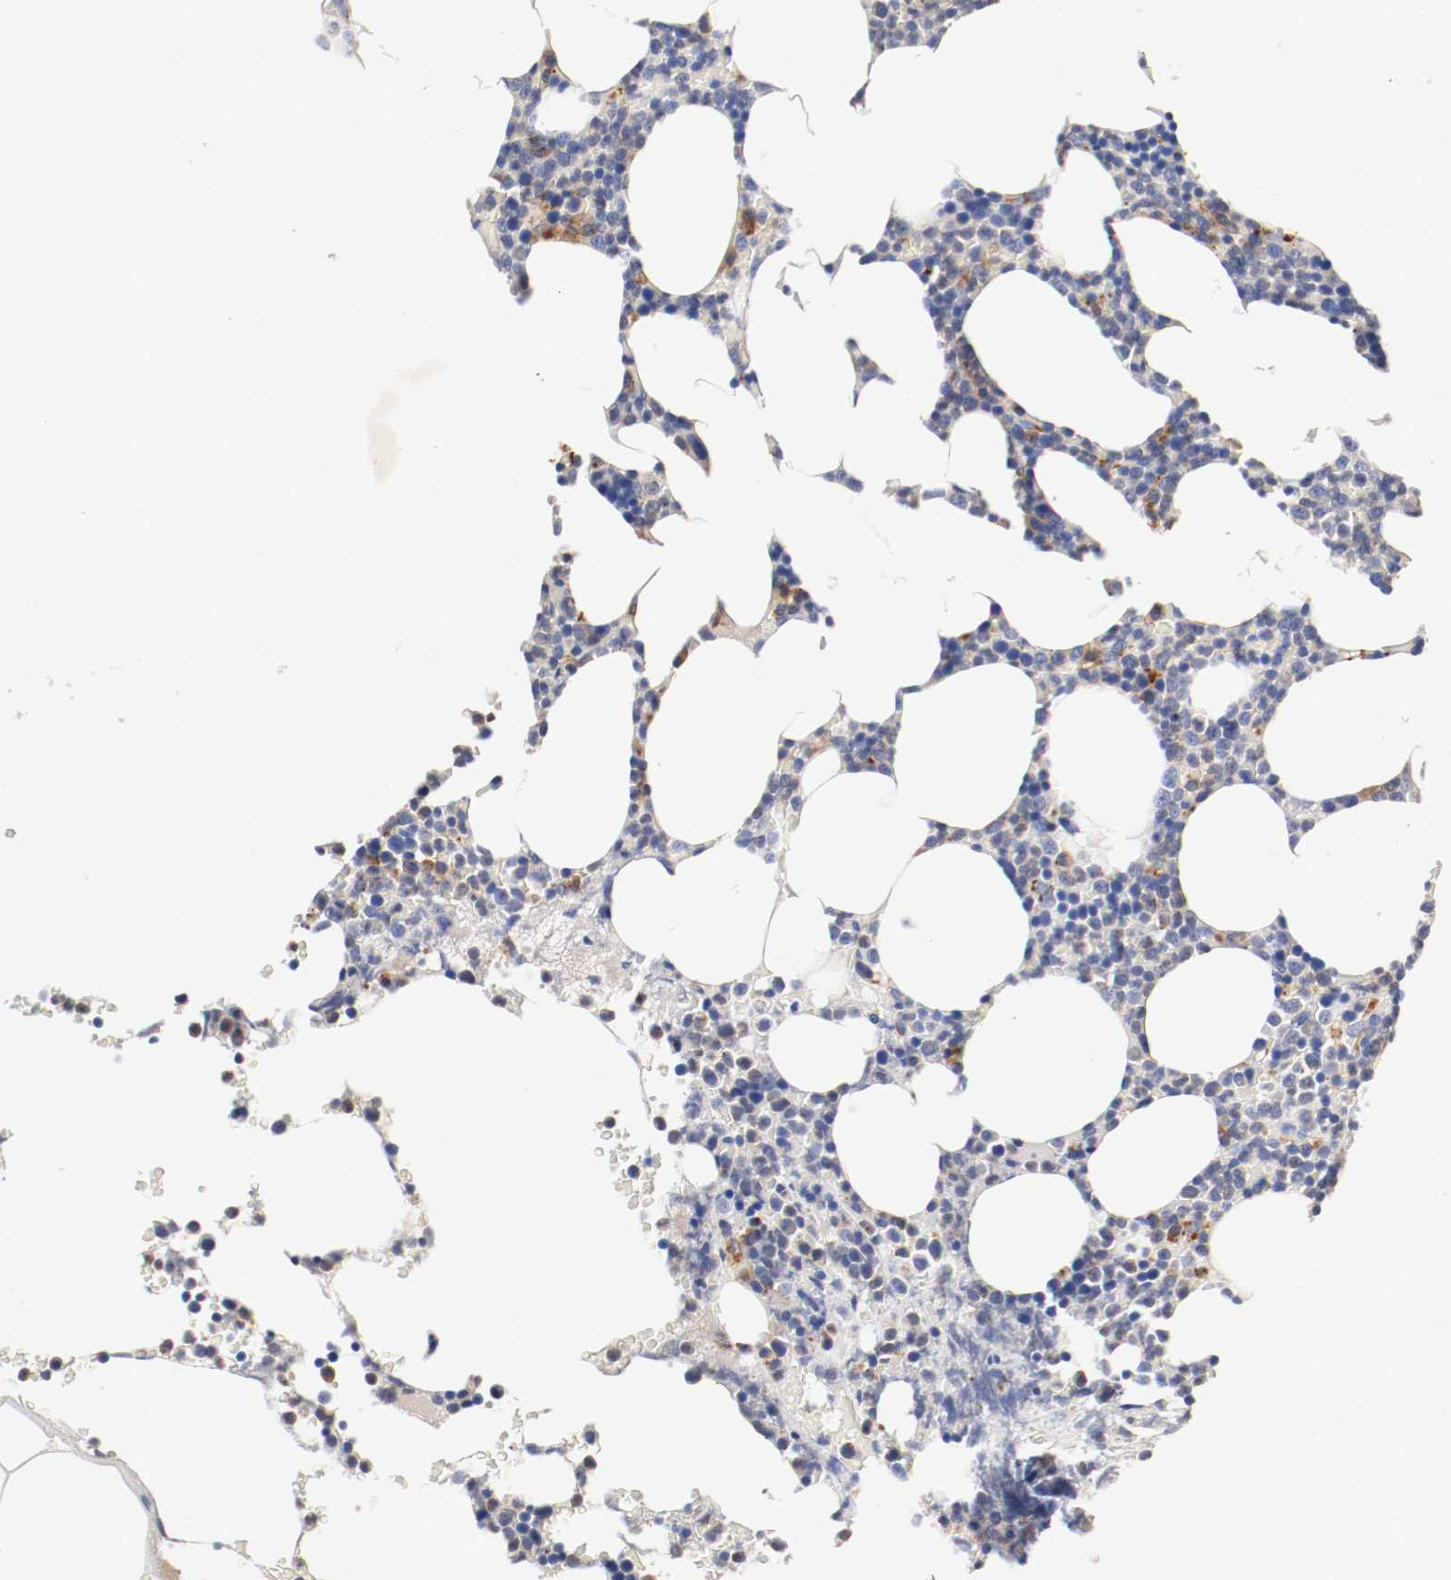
{"staining": {"intensity": "weak", "quantity": "<25%", "location": "cytoplasmic/membranous"}, "tissue": "bone marrow", "cell_type": "Hematopoietic cells", "image_type": "normal", "snomed": [{"axis": "morphology", "description": "Normal tissue, NOS"}, {"axis": "topography", "description": "Bone marrow"}], "caption": "Immunohistochemistry (IHC) histopathology image of benign bone marrow: bone marrow stained with DAB shows no significant protein expression in hematopoietic cells.", "gene": "SEMA5A", "patient": {"sex": "female", "age": 66}}